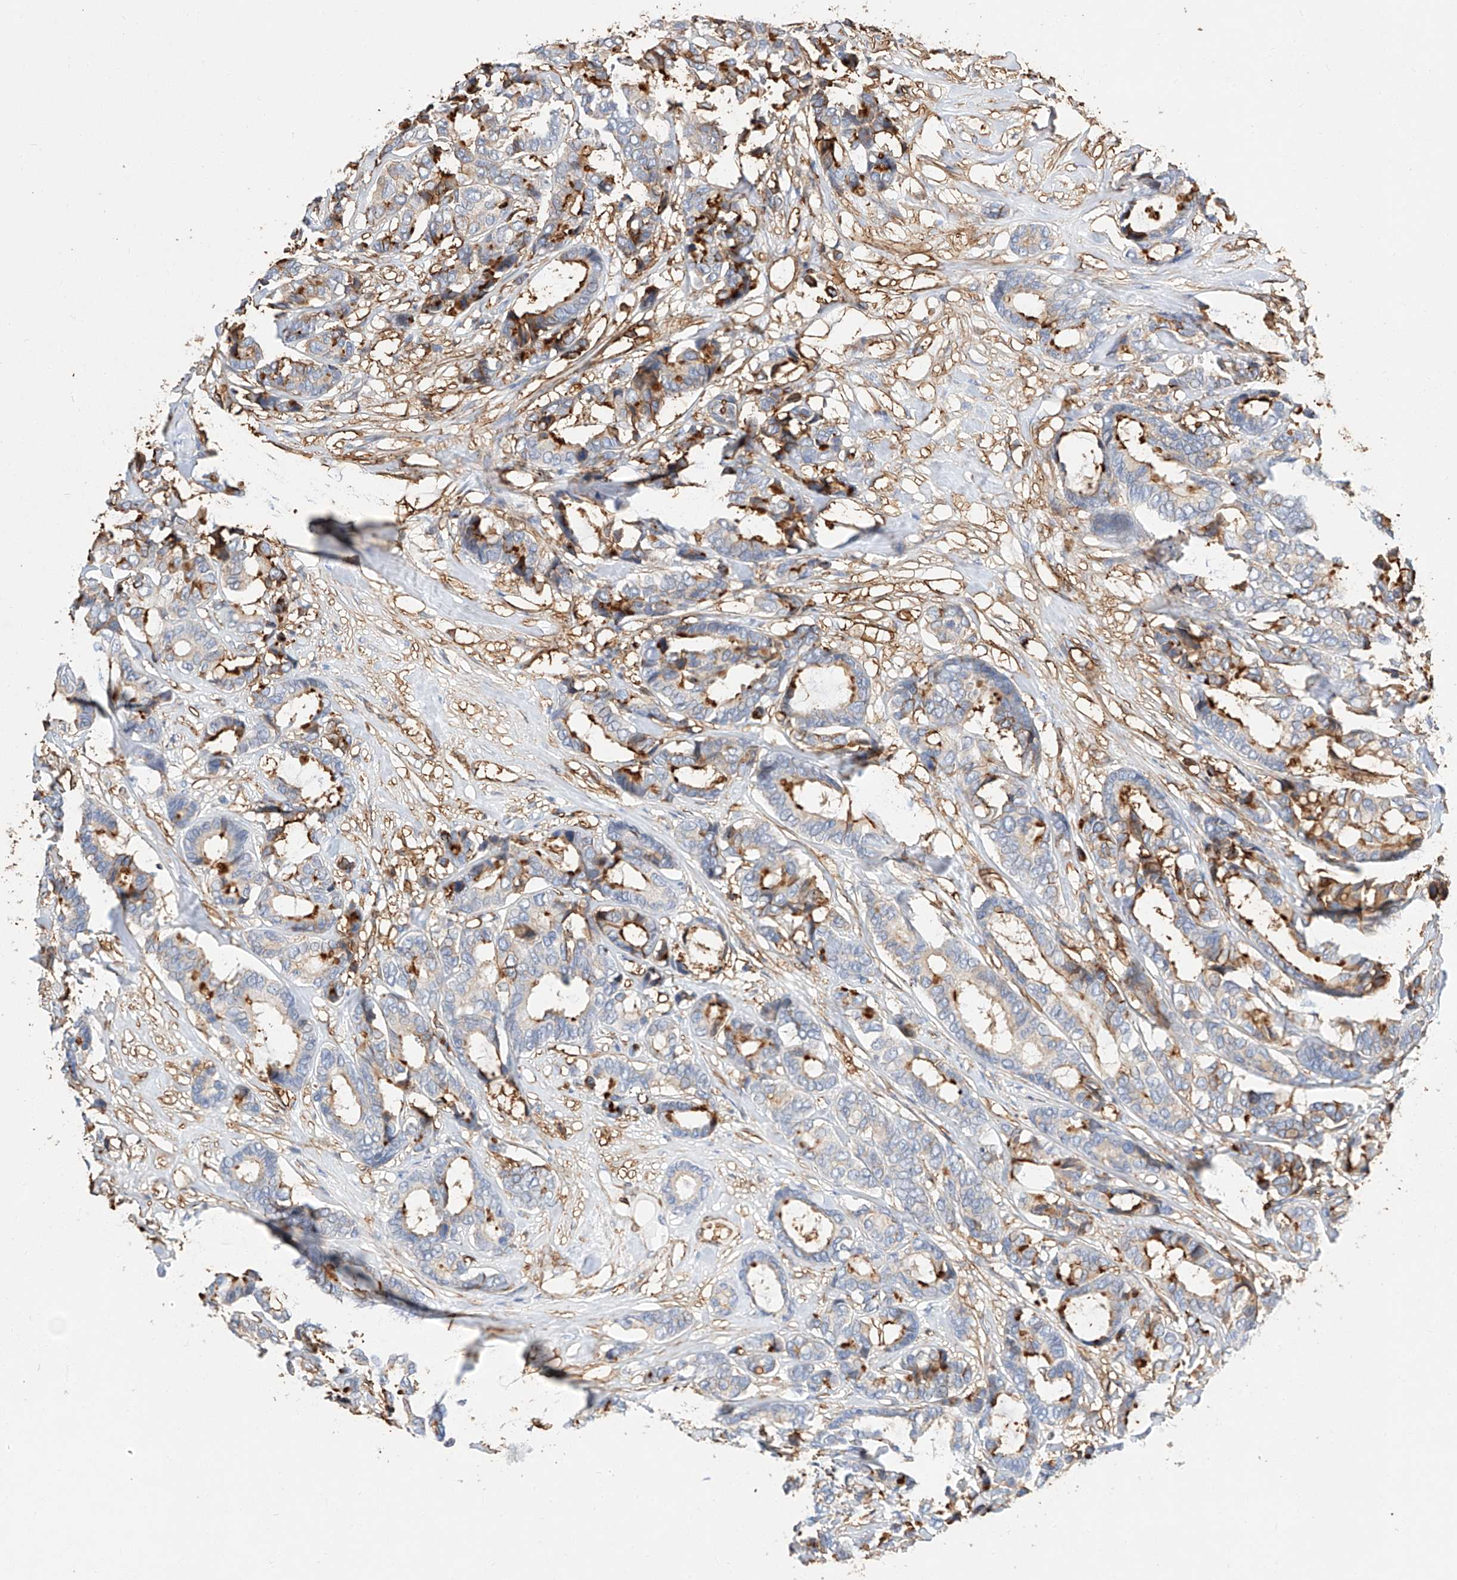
{"staining": {"intensity": "moderate", "quantity": "<25%", "location": "cytoplasmic/membranous"}, "tissue": "breast cancer", "cell_type": "Tumor cells", "image_type": "cancer", "snomed": [{"axis": "morphology", "description": "Duct carcinoma"}, {"axis": "topography", "description": "Breast"}], "caption": "High-magnification brightfield microscopy of infiltrating ductal carcinoma (breast) stained with DAB (3,3'-diaminobenzidine) (brown) and counterstained with hematoxylin (blue). tumor cells exhibit moderate cytoplasmic/membranous expression is identified in about<25% of cells.", "gene": "WFS1", "patient": {"sex": "female", "age": 87}}